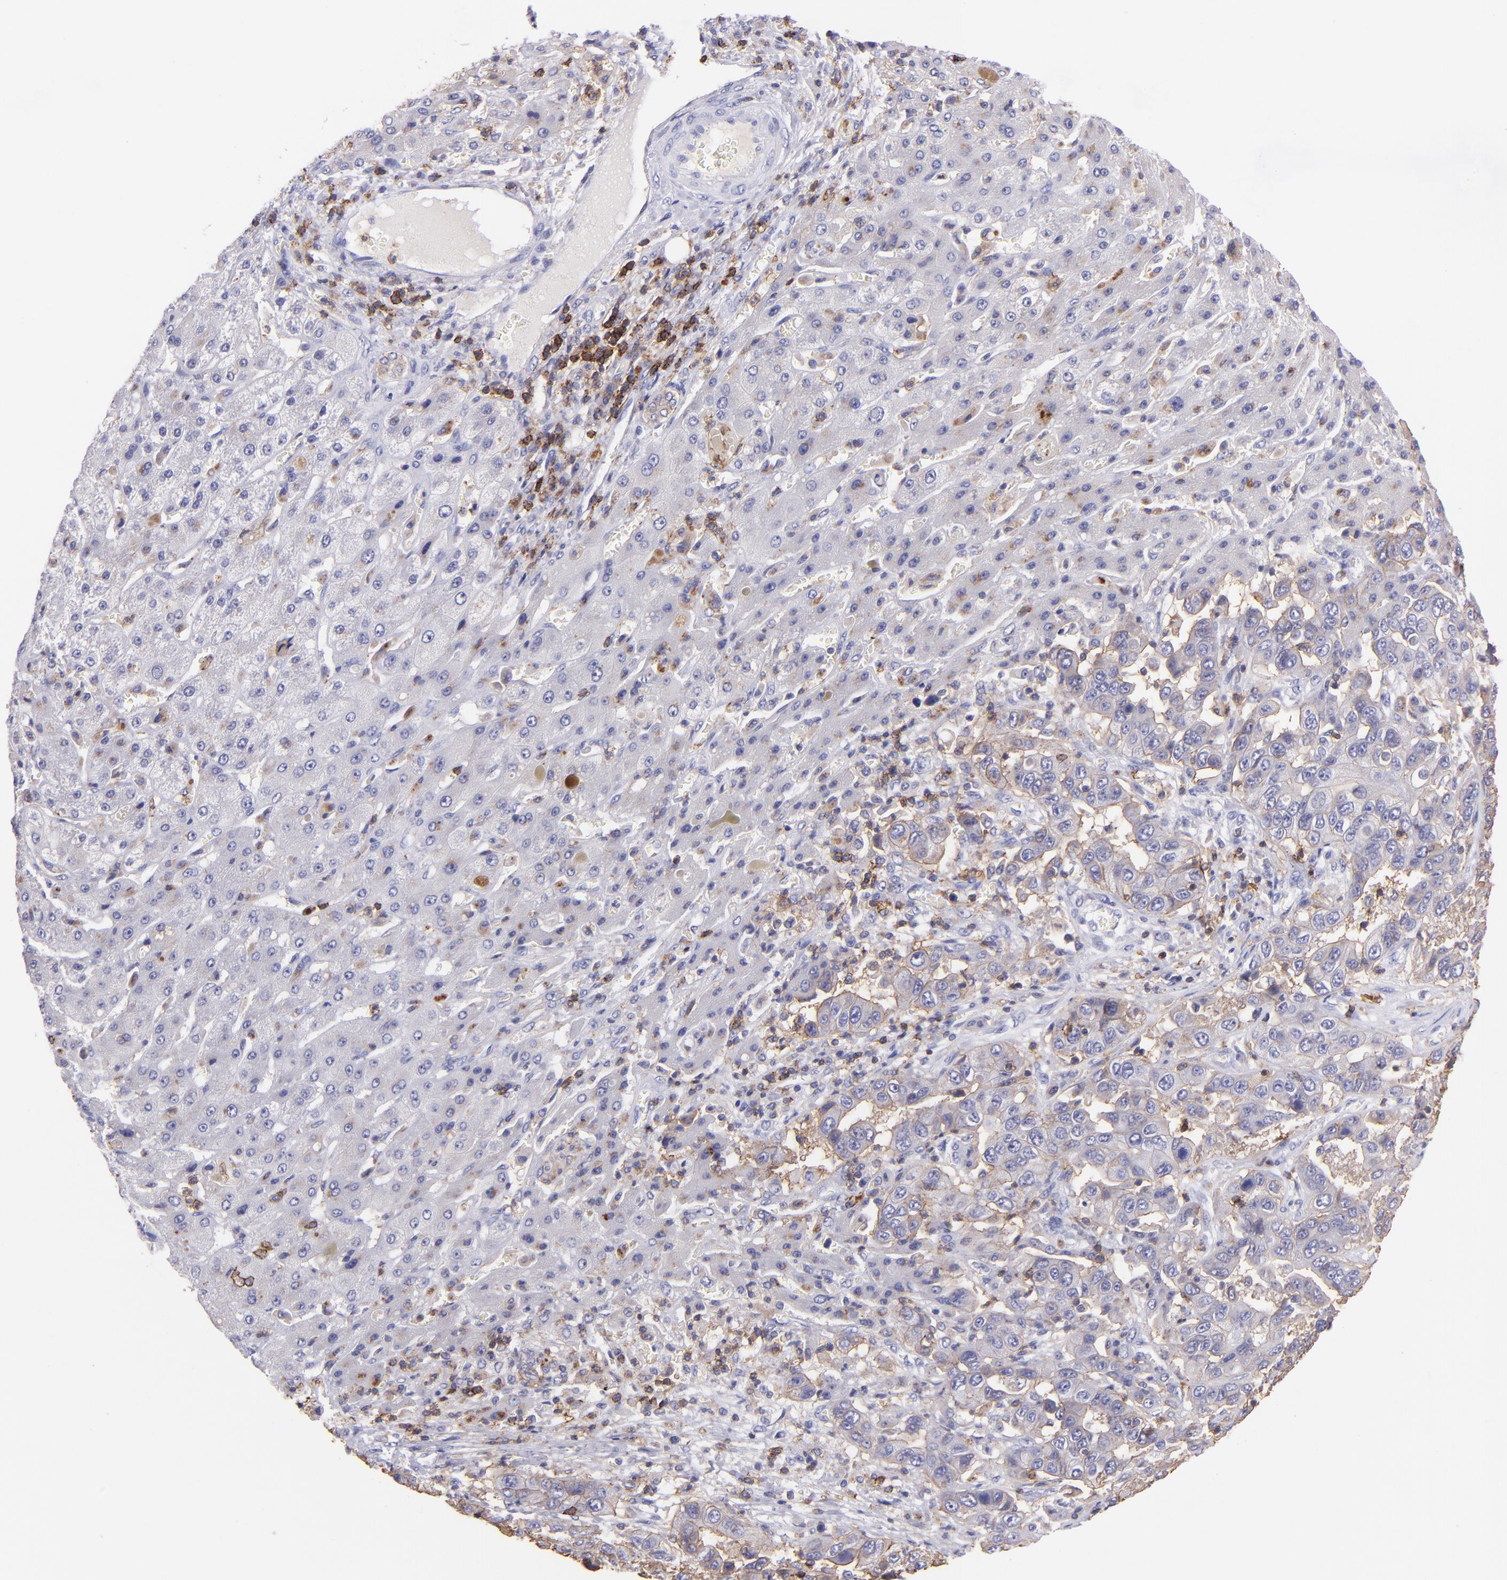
{"staining": {"intensity": "weak", "quantity": "25%-75%", "location": "cytoplasmic/membranous"}, "tissue": "liver cancer", "cell_type": "Tumor cells", "image_type": "cancer", "snomed": [{"axis": "morphology", "description": "Cholangiocarcinoma"}, {"axis": "topography", "description": "Liver"}], "caption": "This is a histology image of immunohistochemistry staining of liver cholangiocarcinoma, which shows weak staining in the cytoplasmic/membranous of tumor cells.", "gene": "SPN", "patient": {"sex": "female", "age": 52}}